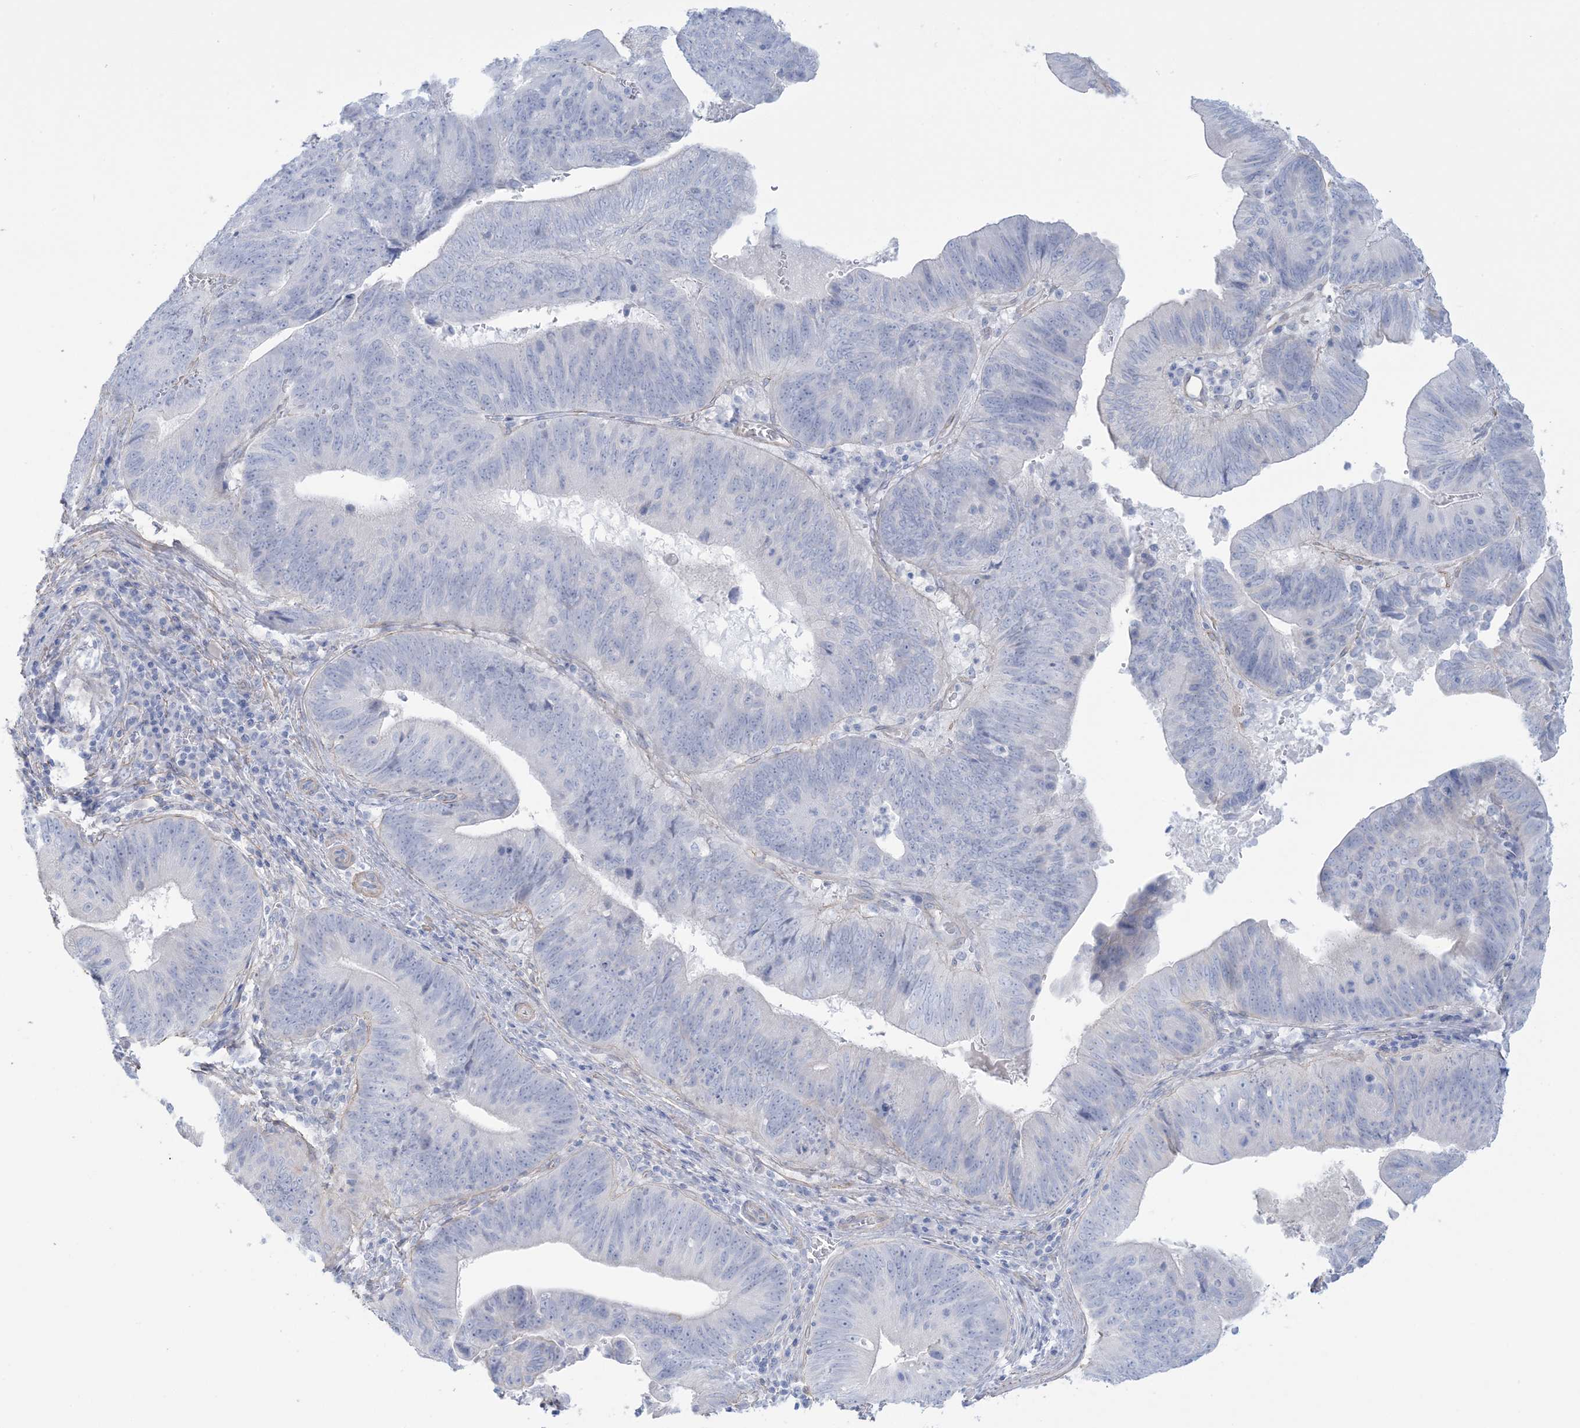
{"staining": {"intensity": "negative", "quantity": "none", "location": "none"}, "tissue": "pancreatic cancer", "cell_type": "Tumor cells", "image_type": "cancer", "snomed": [{"axis": "morphology", "description": "Adenocarcinoma, NOS"}, {"axis": "topography", "description": "Pancreas"}], "caption": "There is no significant positivity in tumor cells of pancreatic adenocarcinoma.", "gene": "AGXT", "patient": {"sex": "male", "age": 63}}